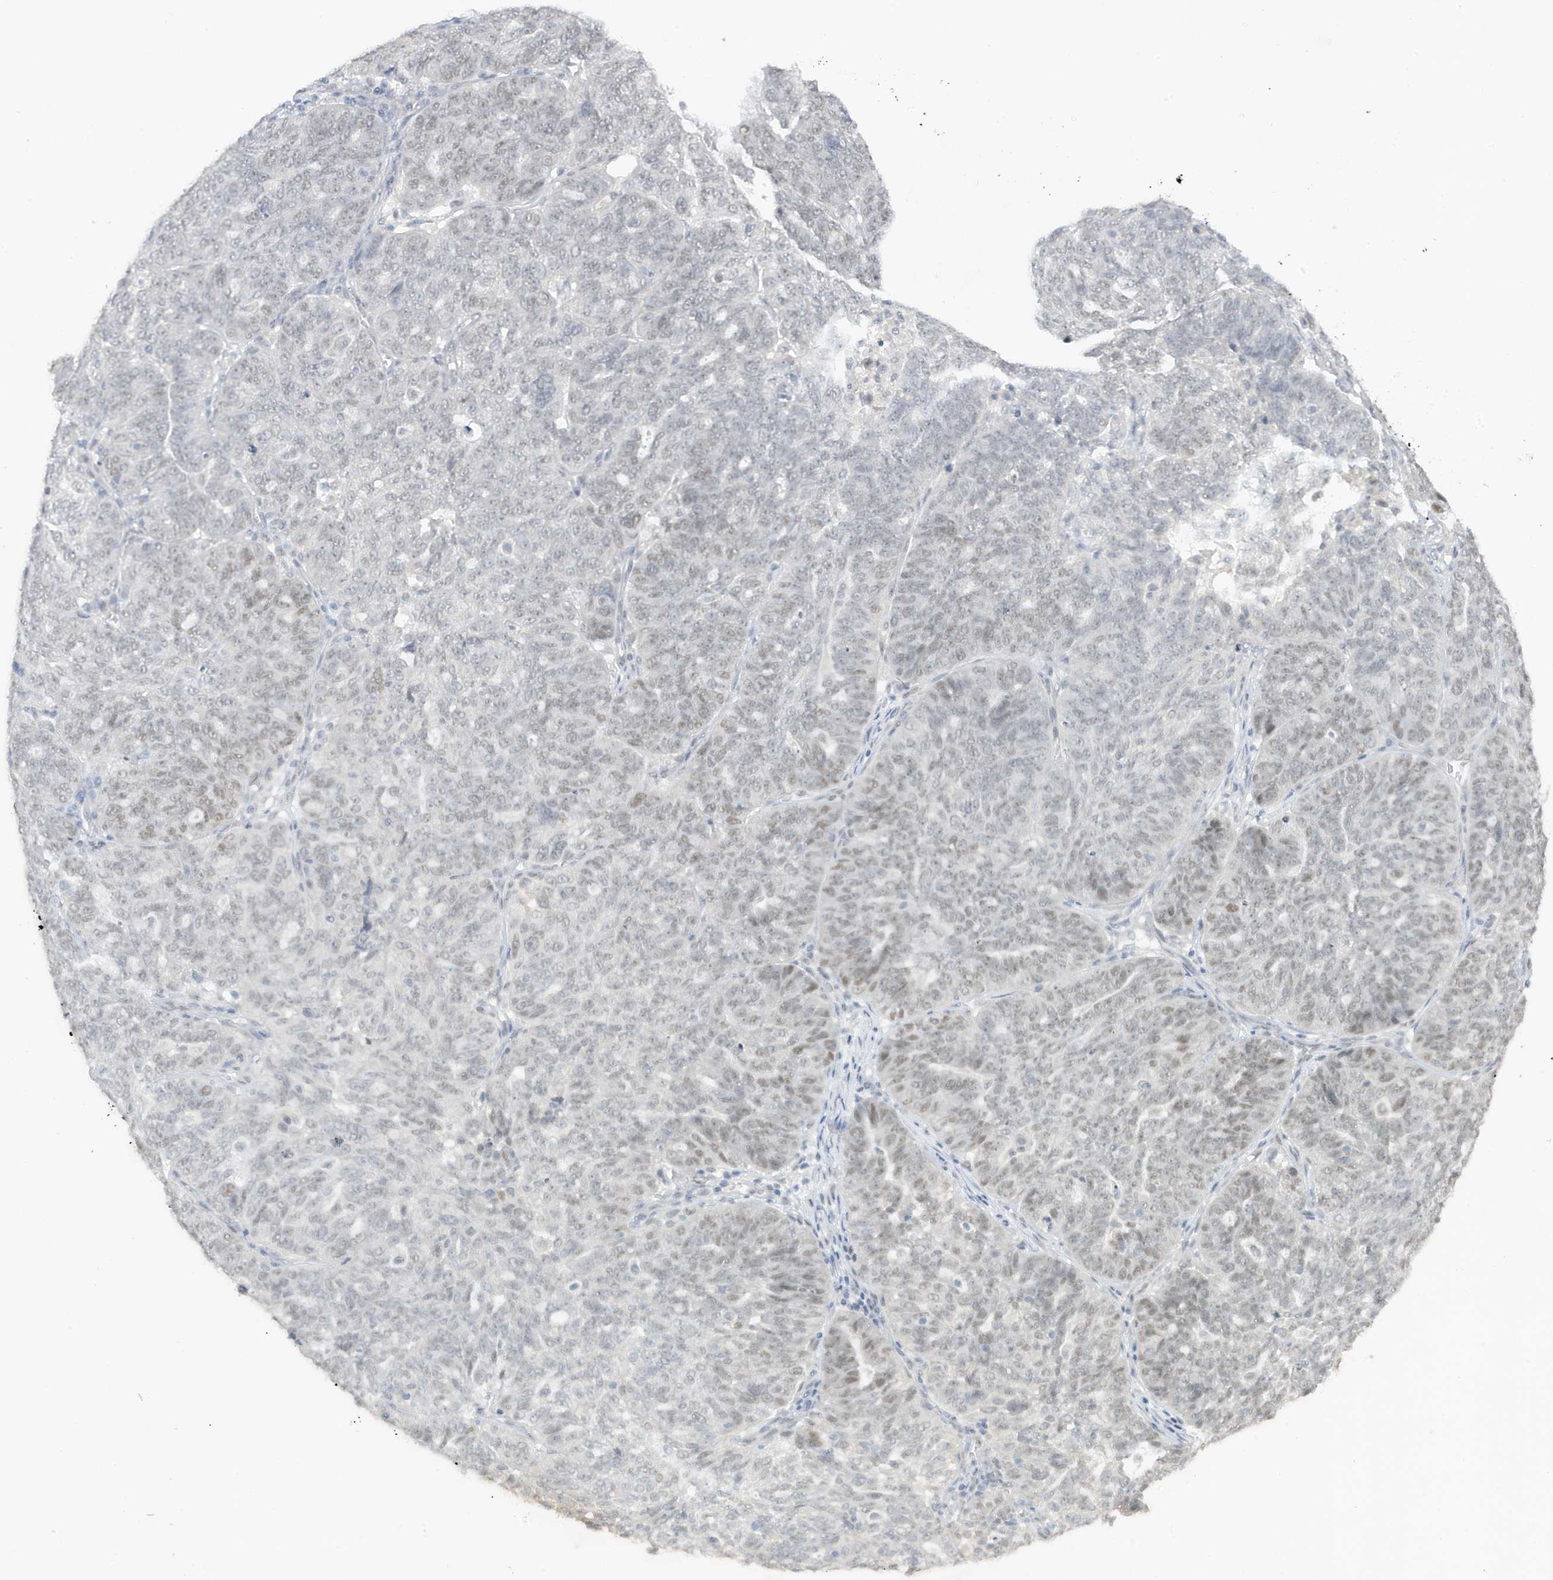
{"staining": {"intensity": "weak", "quantity": "<25%", "location": "nuclear"}, "tissue": "ovarian cancer", "cell_type": "Tumor cells", "image_type": "cancer", "snomed": [{"axis": "morphology", "description": "Cystadenocarcinoma, serous, NOS"}, {"axis": "topography", "description": "Ovary"}], "caption": "Tumor cells show no significant expression in ovarian cancer (serous cystadenocarcinoma).", "gene": "MSL3", "patient": {"sex": "female", "age": 59}}